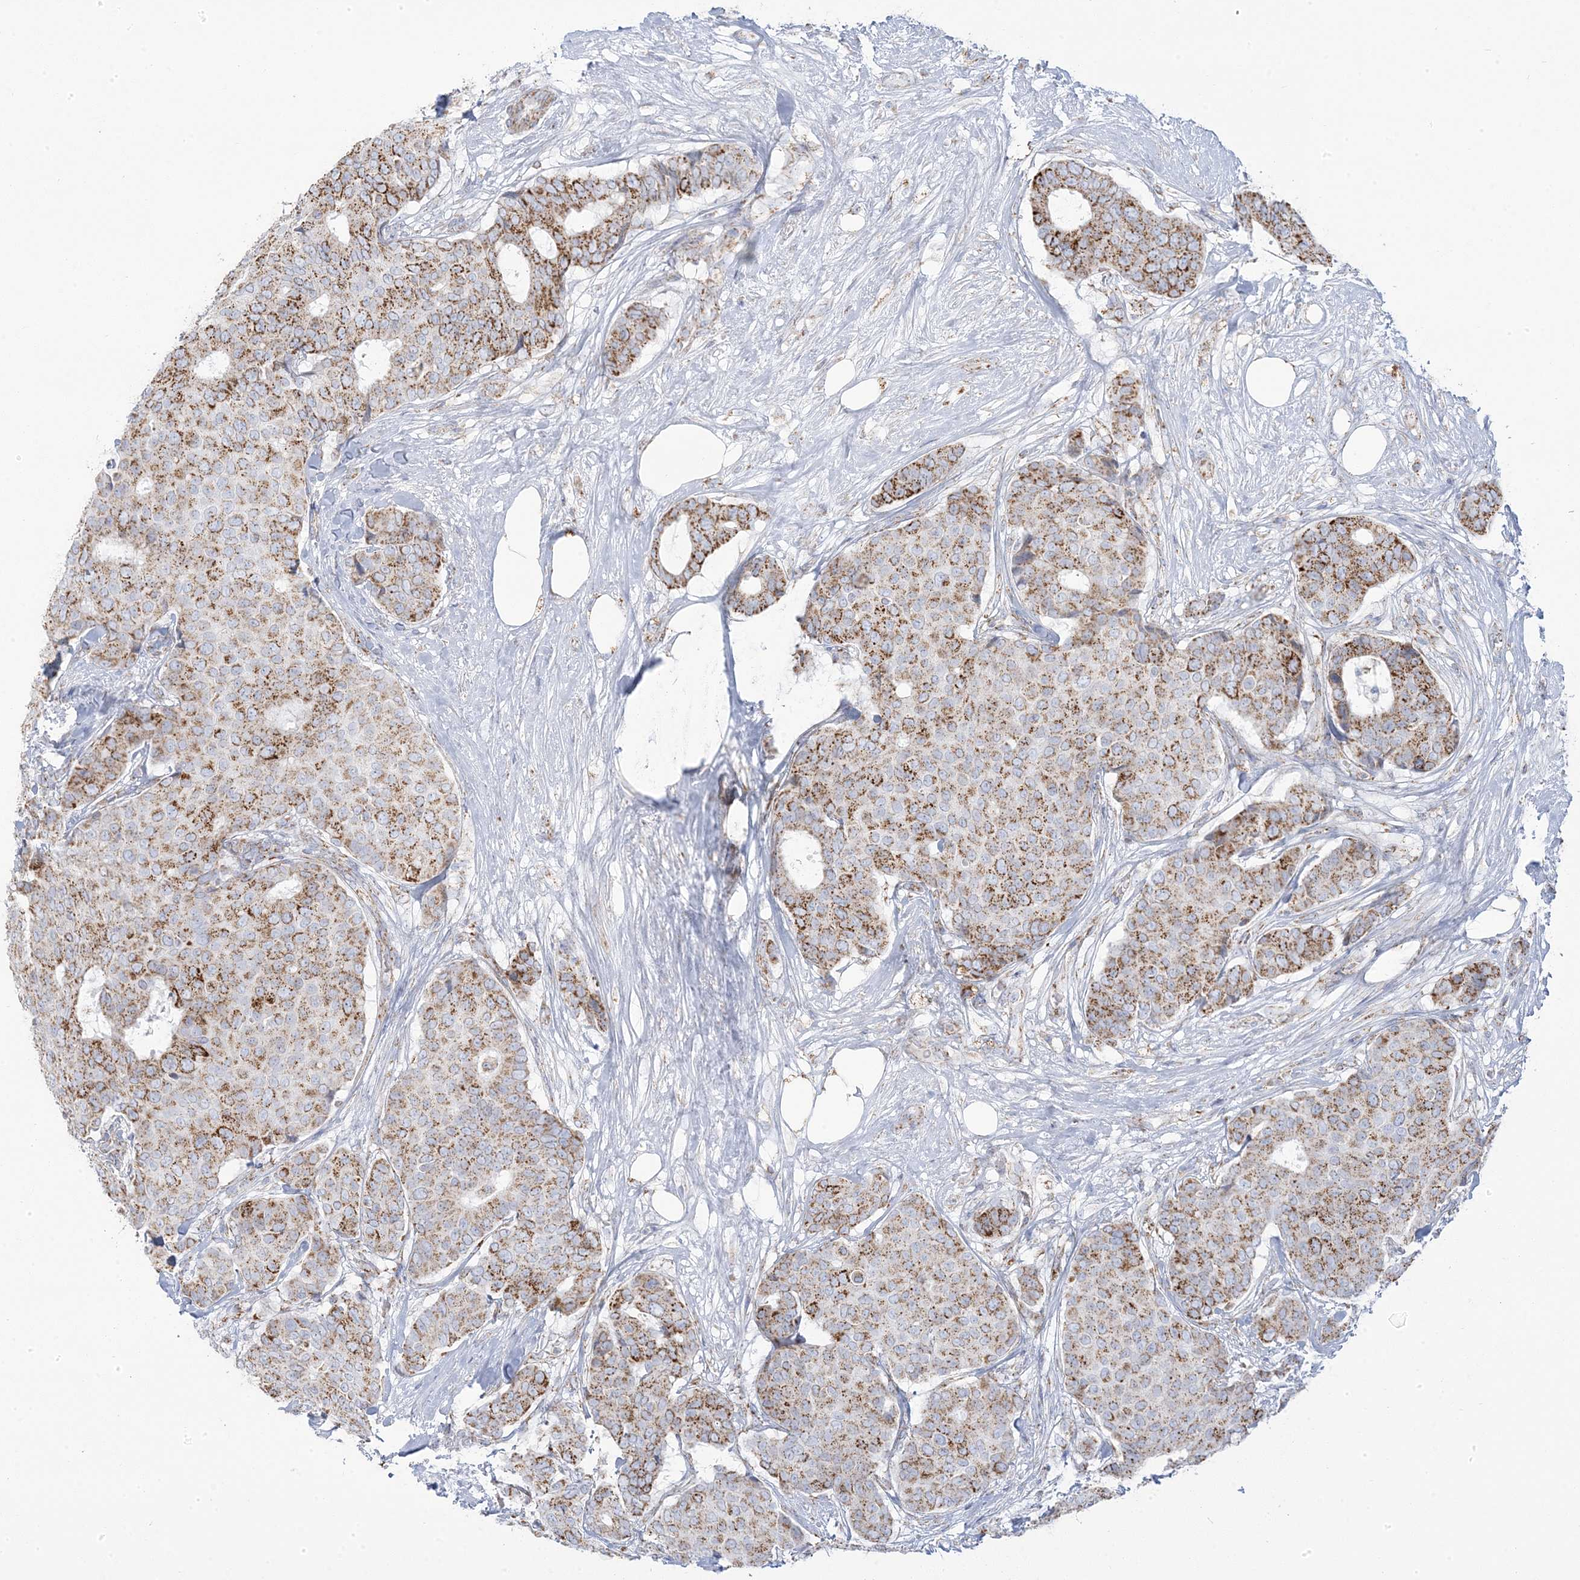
{"staining": {"intensity": "moderate", "quantity": "25%-75%", "location": "cytoplasmic/membranous"}, "tissue": "breast cancer", "cell_type": "Tumor cells", "image_type": "cancer", "snomed": [{"axis": "morphology", "description": "Duct carcinoma"}, {"axis": "topography", "description": "Breast"}], "caption": "The histopathology image reveals a brown stain indicating the presence of a protein in the cytoplasmic/membranous of tumor cells in invasive ductal carcinoma (breast).", "gene": "PCCB", "patient": {"sex": "female", "age": 75}}